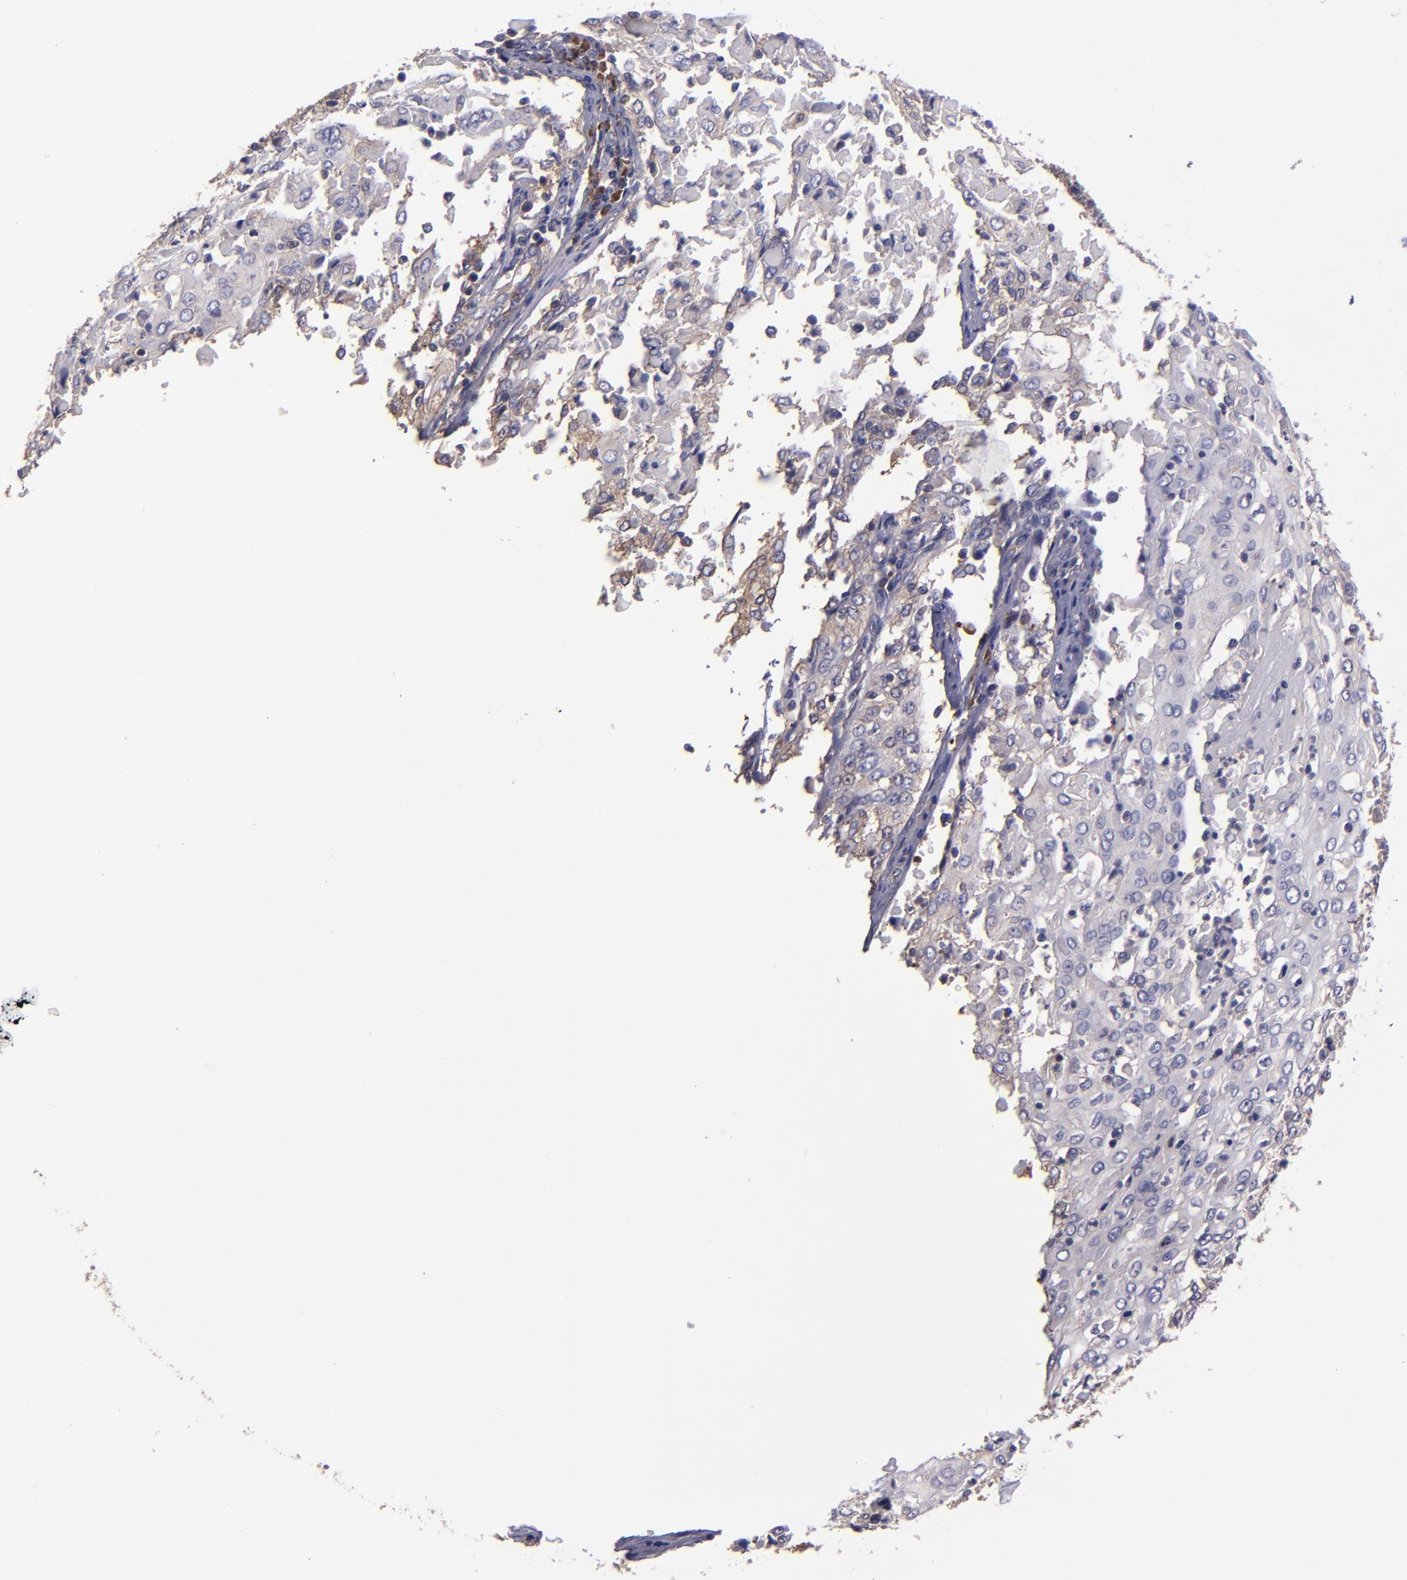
{"staining": {"intensity": "negative", "quantity": "none", "location": "none"}, "tissue": "cervical cancer", "cell_type": "Tumor cells", "image_type": "cancer", "snomed": [{"axis": "morphology", "description": "Squamous cell carcinoma, NOS"}, {"axis": "topography", "description": "Cervix"}], "caption": "High magnification brightfield microscopy of cervical squamous cell carcinoma stained with DAB (brown) and counterstained with hematoxylin (blue): tumor cells show no significant expression. (Stains: DAB IHC with hematoxylin counter stain, Microscopy: brightfield microscopy at high magnification).", "gene": "CARS1", "patient": {"sex": "female", "age": 39}}